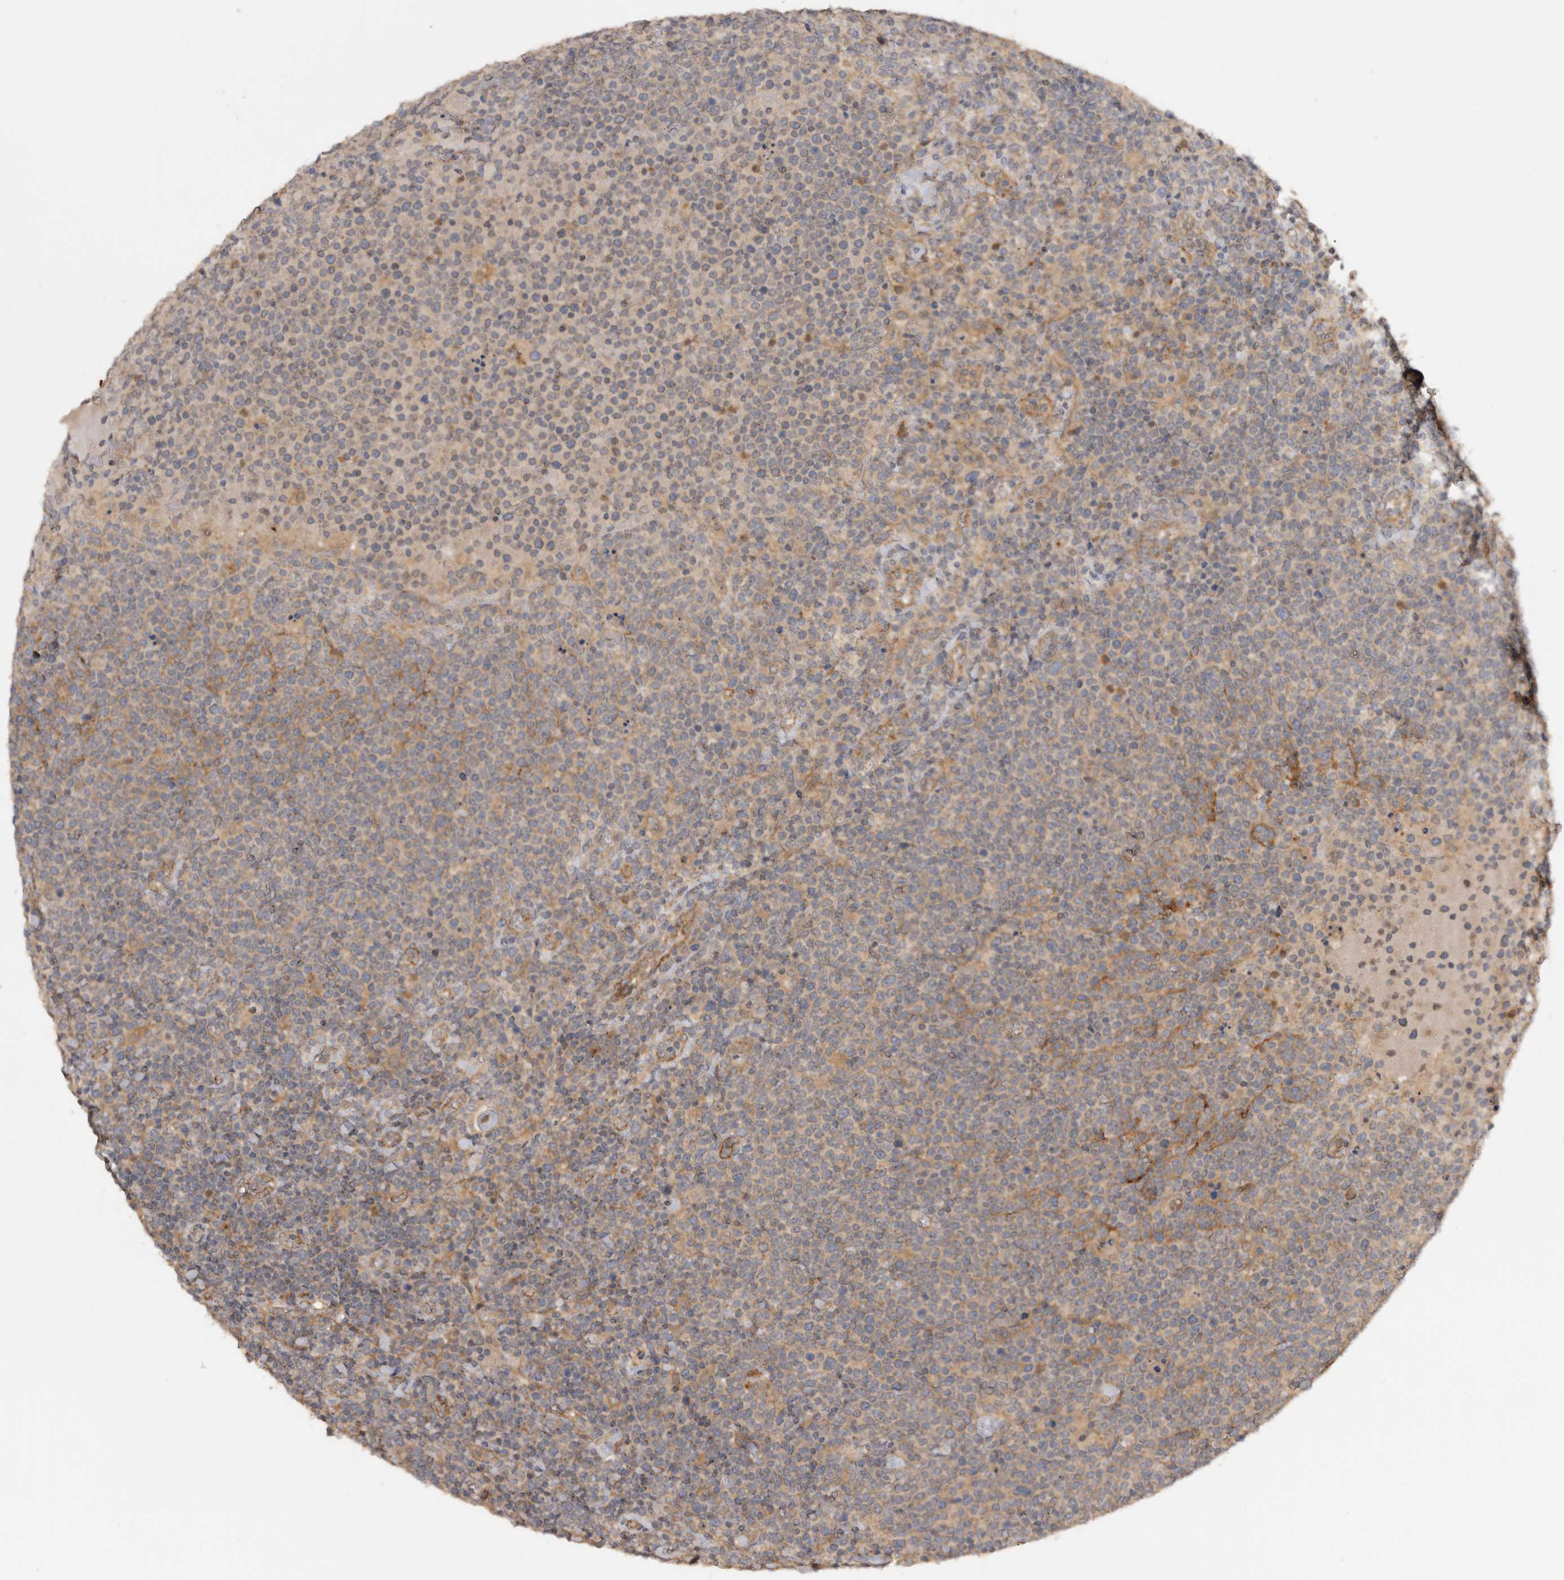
{"staining": {"intensity": "weak", "quantity": "25%-75%", "location": "cytoplasmic/membranous"}, "tissue": "lymphoma", "cell_type": "Tumor cells", "image_type": "cancer", "snomed": [{"axis": "morphology", "description": "Malignant lymphoma, non-Hodgkin's type, High grade"}, {"axis": "topography", "description": "Lymph node"}], "caption": "This histopathology image shows lymphoma stained with immunohistochemistry to label a protein in brown. The cytoplasmic/membranous of tumor cells show weak positivity for the protein. Nuclei are counter-stained blue.", "gene": "ZNF232", "patient": {"sex": "male", "age": 61}}